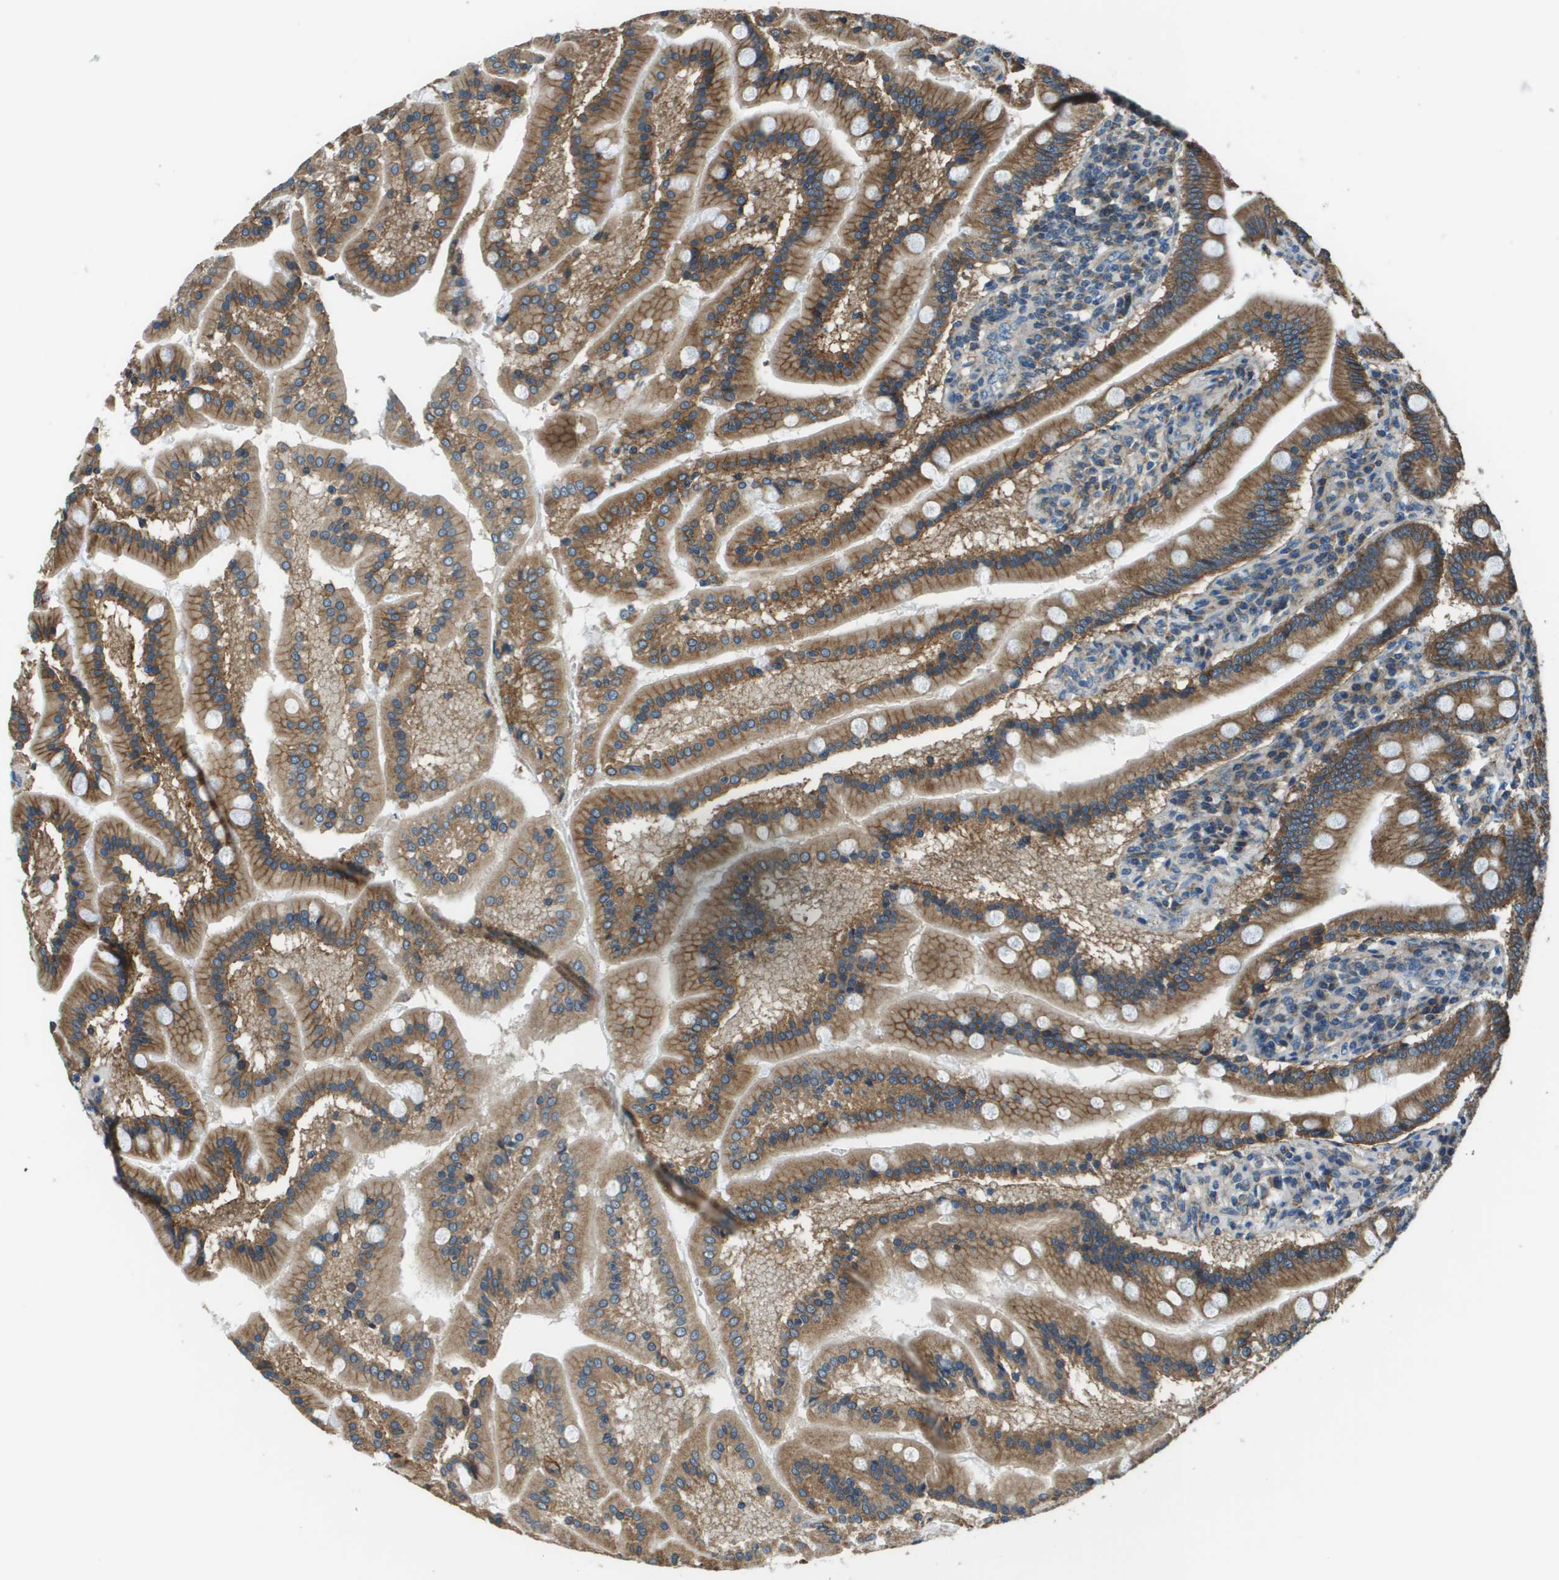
{"staining": {"intensity": "moderate", "quantity": ">75%", "location": "cytoplasmic/membranous"}, "tissue": "duodenum", "cell_type": "Glandular cells", "image_type": "normal", "snomed": [{"axis": "morphology", "description": "Normal tissue, NOS"}, {"axis": "topography", "description": "Duodenum"}], "caption": "Immunohistochemistry (IHC) photomicrograph of benign duodenum: duodenum stained using immunohistochemistry (IHC) exhibits medium levels of moderate protein expression localized specifically in the cytoplasmic/membranous of glandular cells, appearing as a cytoplasmic/membranous brown color.", "gene": "TMEM51", "patient": {"sex": "male", "age": 50}}